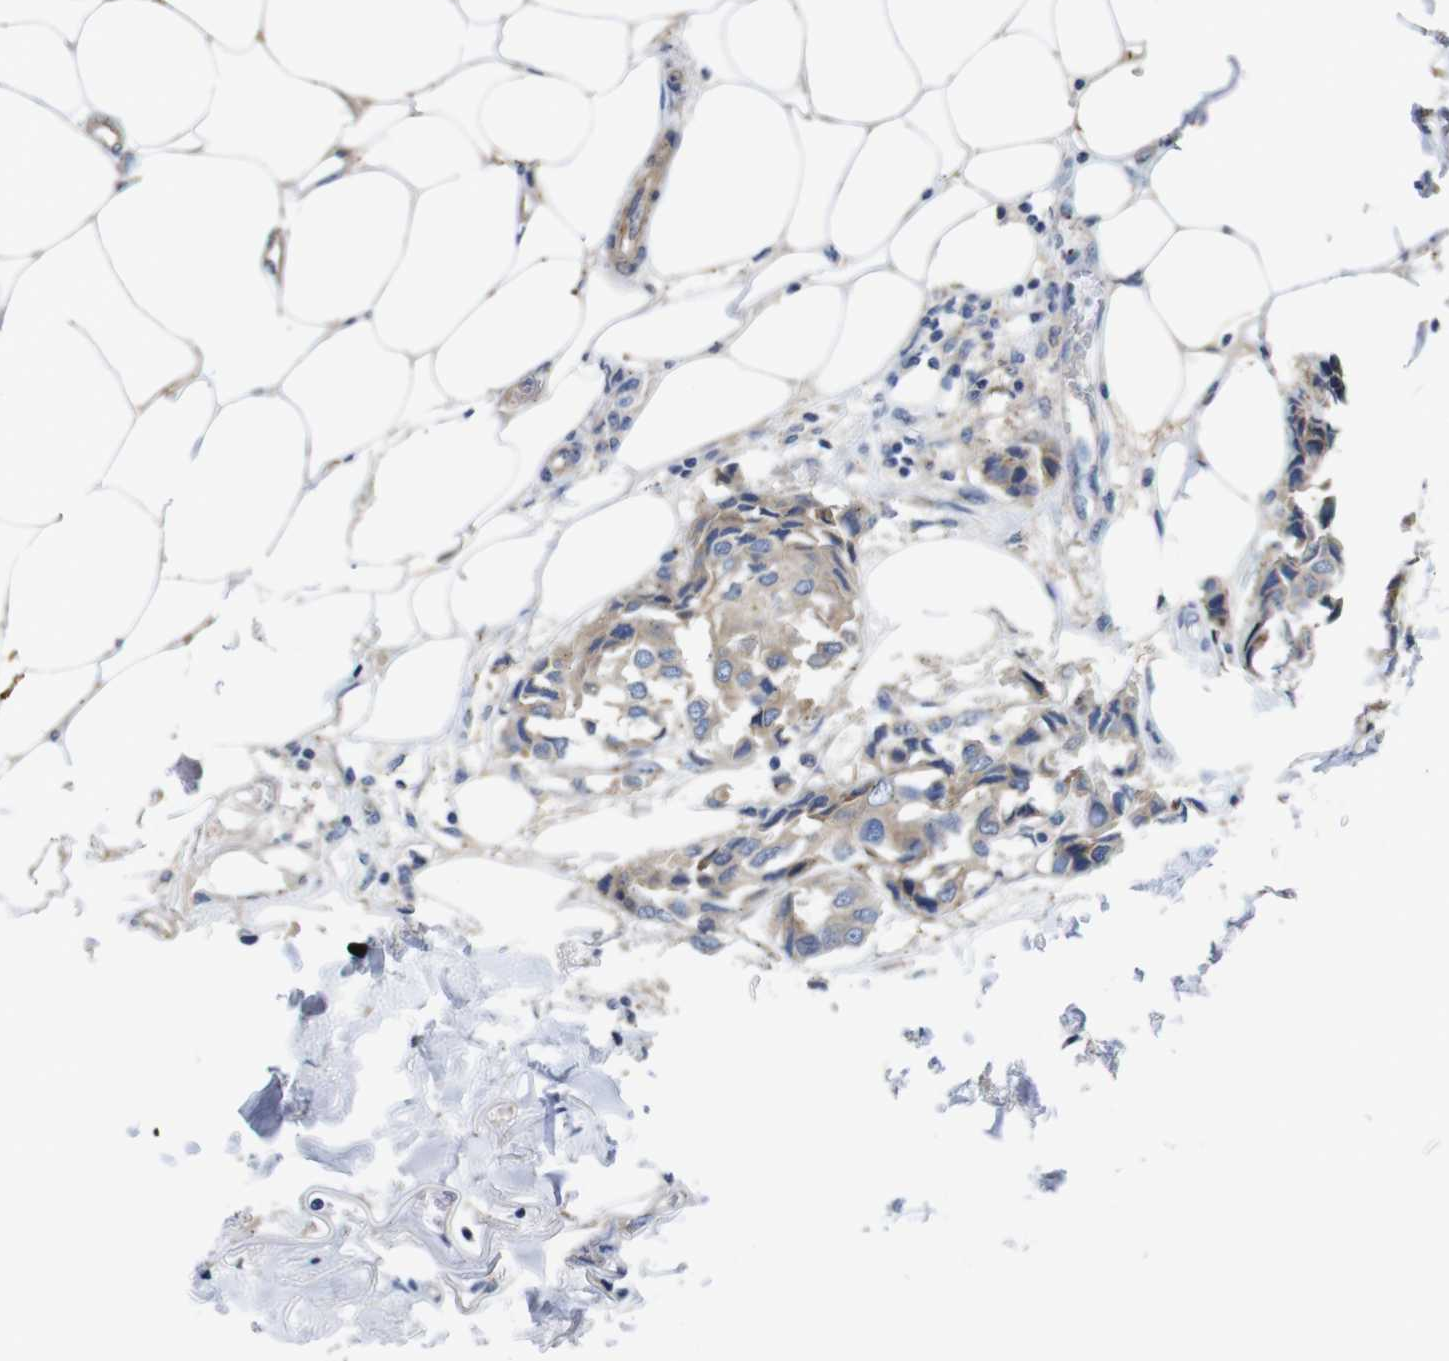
{"staining": {"intensity": "weak", "quantity": ">75%", "location": "cytoplasmic/membranous"}, "tissue": "breast cancer", "cell_type": "Tumor cells", "image_type": "cancer", "snomed": [{"axis": "morphology", "description": "Duct carcinoma"}, {"axis": "topography", "description": "Breast"}], "caption": "IHC photomicrograph of neoplastic tissue: human breast invasive ductal carcinoma stained using IHC reveals low levels of weak protein expression localized specifically in the cytoplasmic/membranous of tumor cells, appearing as a cytoplasmic/membranous brown color.", "gene": "DDRGK1", "patient": {"sex": "female", "age": 80}}